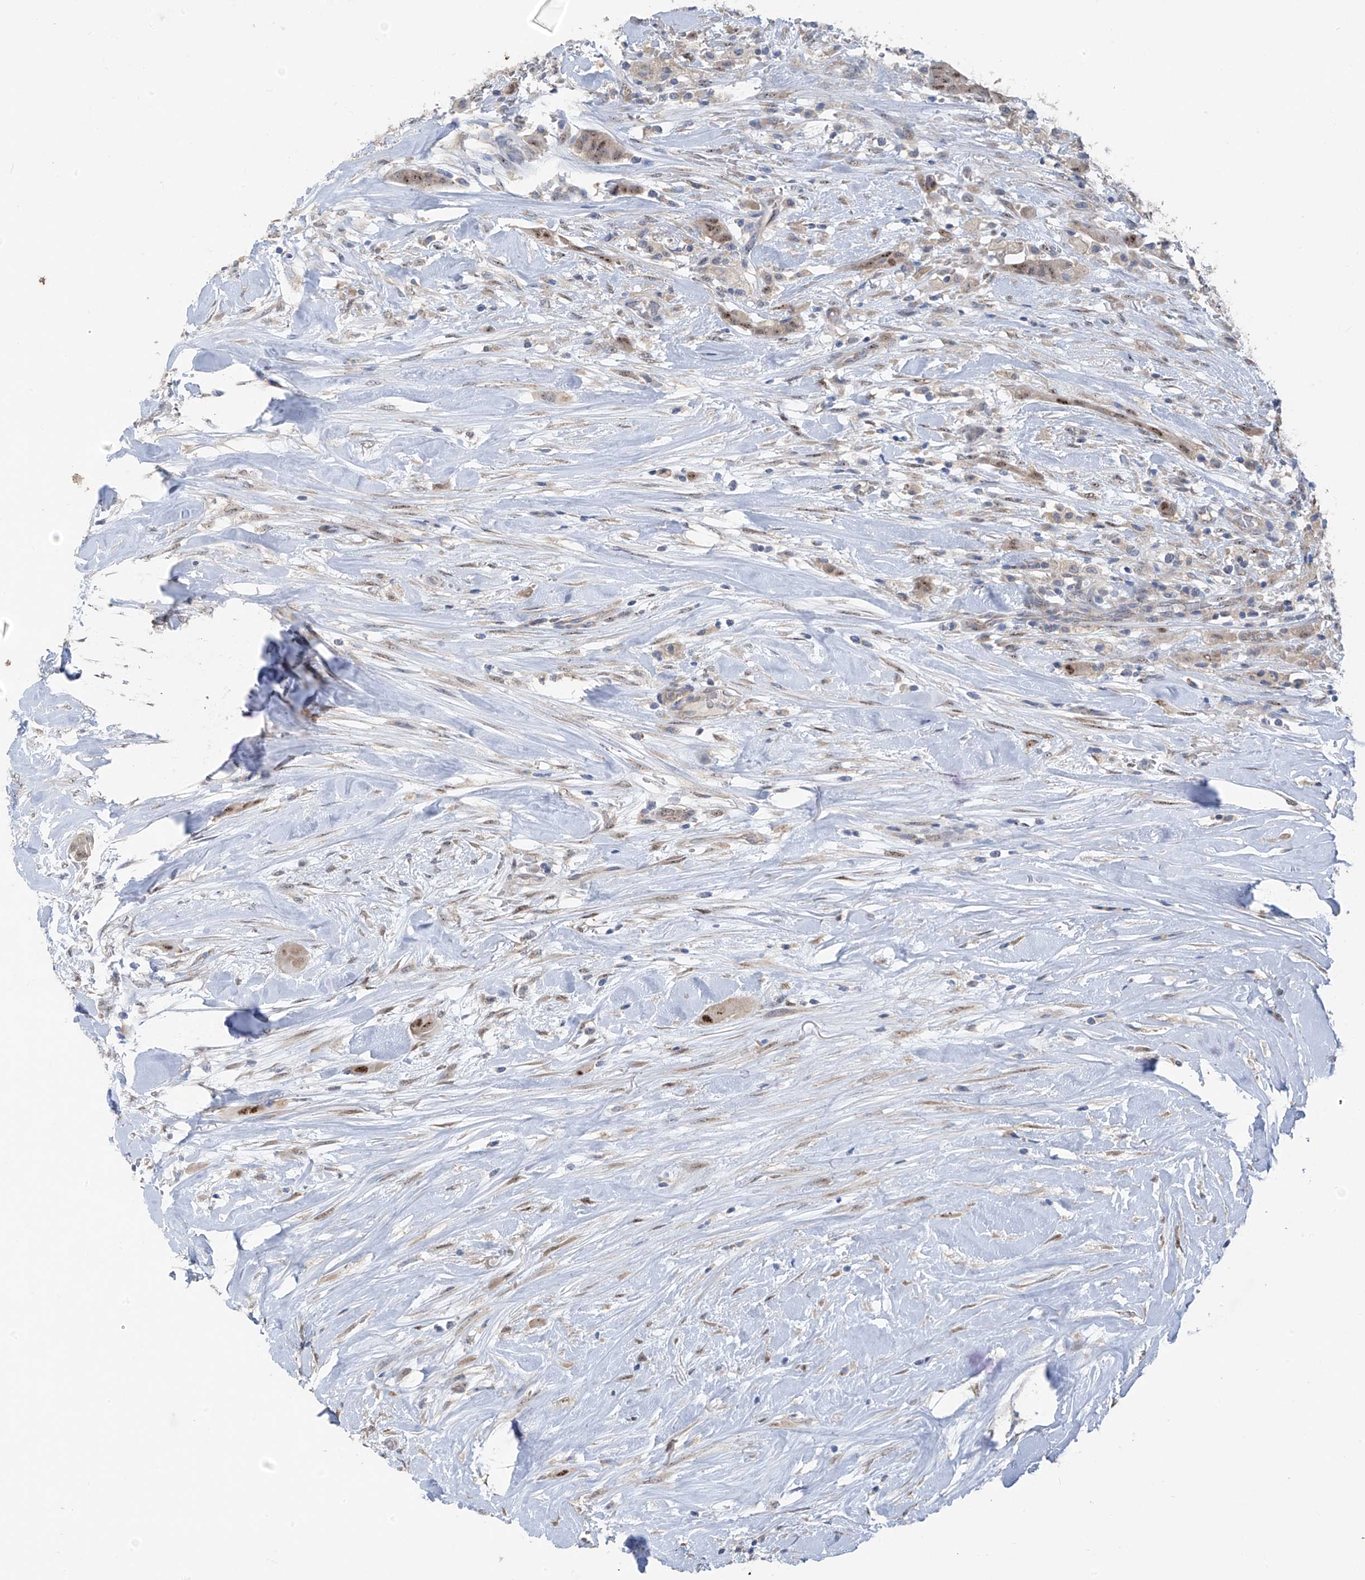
{"staining": {"intensity": "moderate", "quantity": "25%-75%", "location": "nuclear"}, "tissue": "thyroid cancer", "cell_type": "Tumor cells", "image_type": "cancer", "snomed": [{"axis": "morphology", "description": "Papillary adenocarcinoma, NOS"}, {"axis": "topography", "description": "Thyroid gland"}], "caption": "A brown stain shows moderate nuclear positivity of a protein in human papillary adenocarcinoma (thyroid) tumor cells.", "gene": "RPL4", "patient": {"sex": "female", "age": 59}}